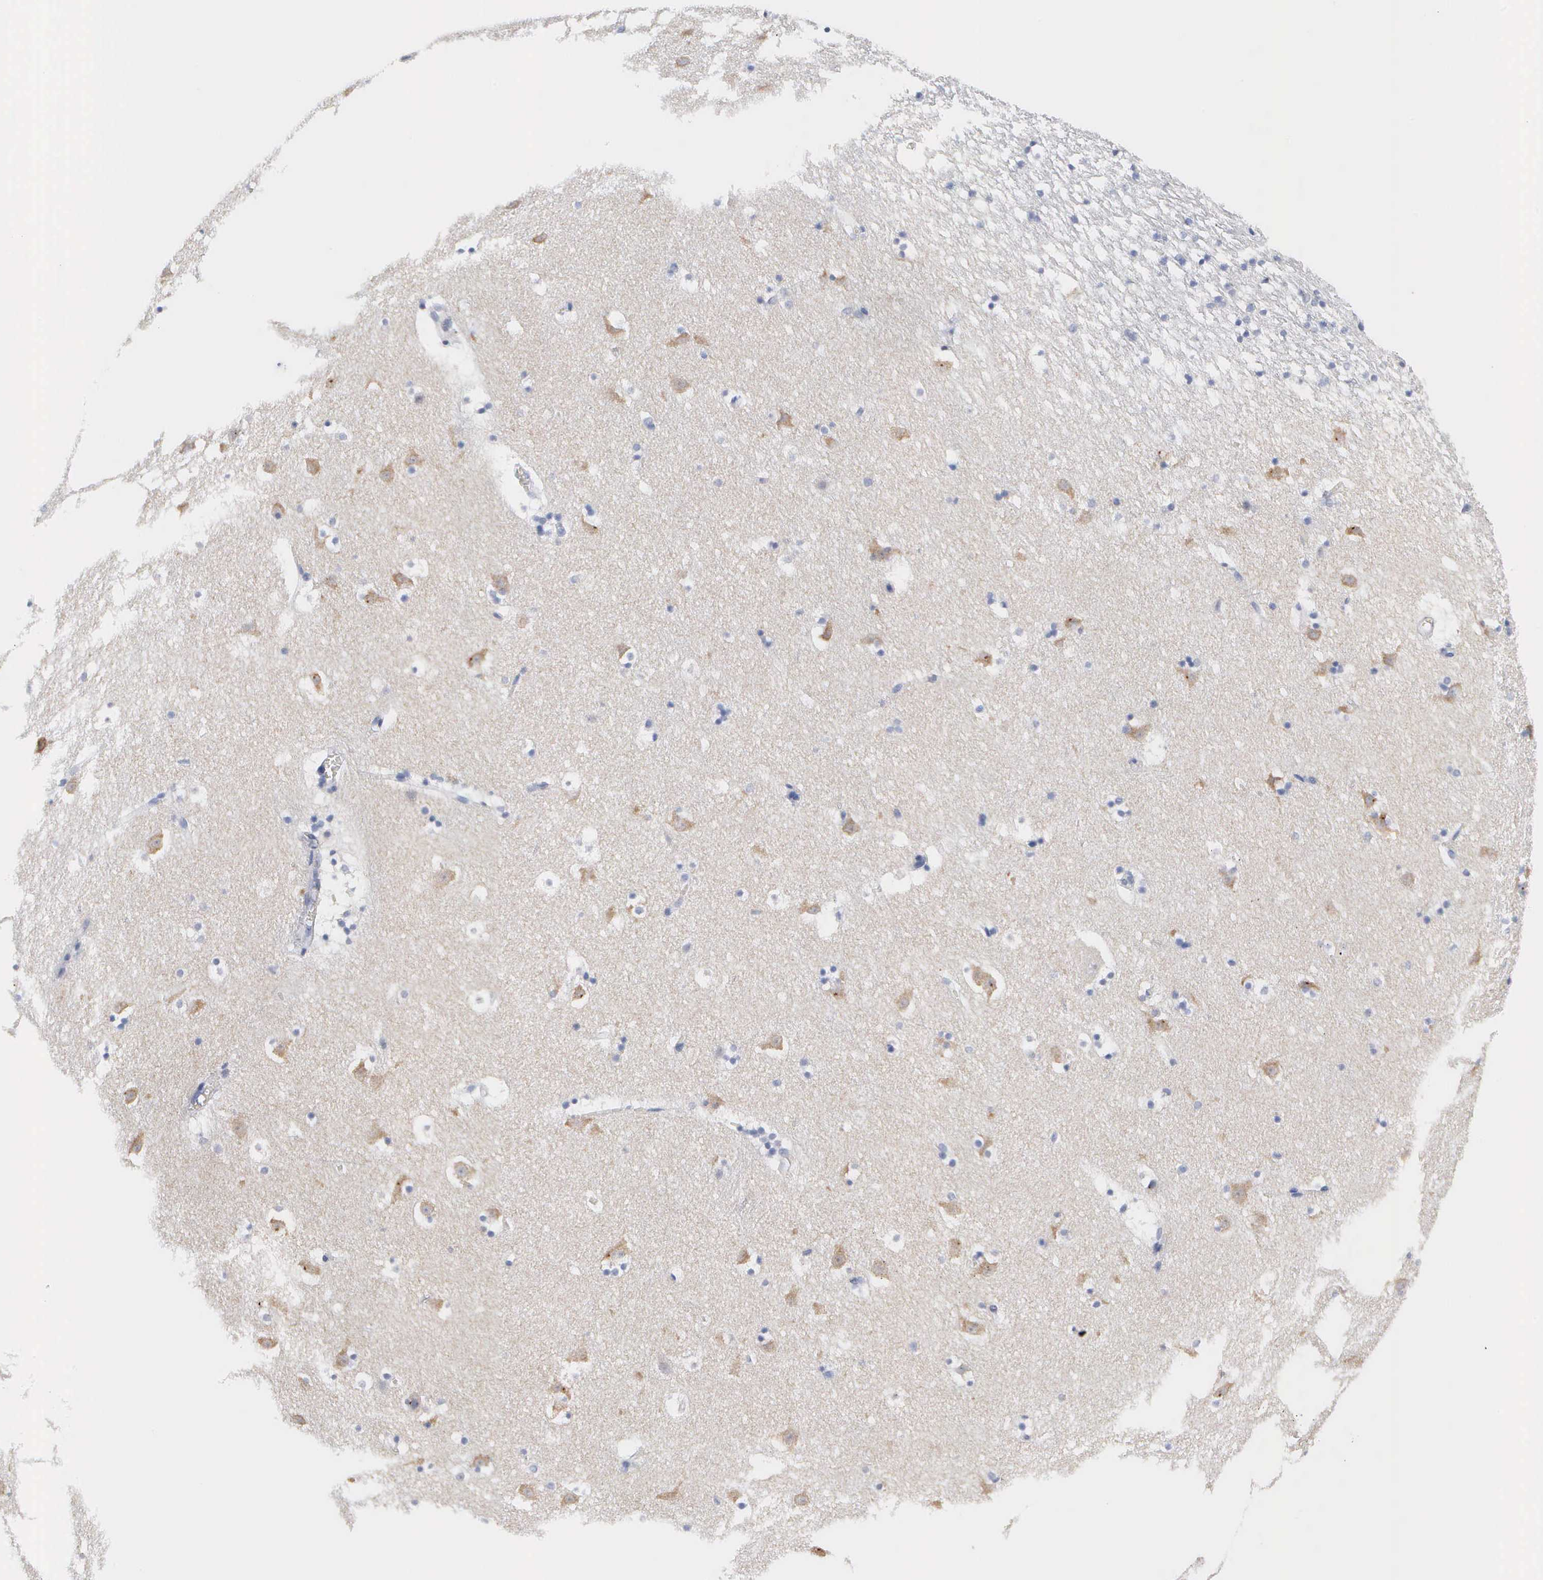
{"staining": {"intensity": "negative", "quantity": "none", "location": "none"}, "tissue": "caudate", "cell_type": "Glial cells", "image_type": "normal", "snomed": [{"axis": "morphology", "description": "Normal tissue, NOS"}, {"axis": "topography", "description": "Lateral ventricle wall"}], "caption": "IHC image of unremarkable human caudate stained for a protein (brown), which demonstrates no expression in glial cells.", "gene": "ASPHD2", "patient": {"sex": "male", "age": 45}}